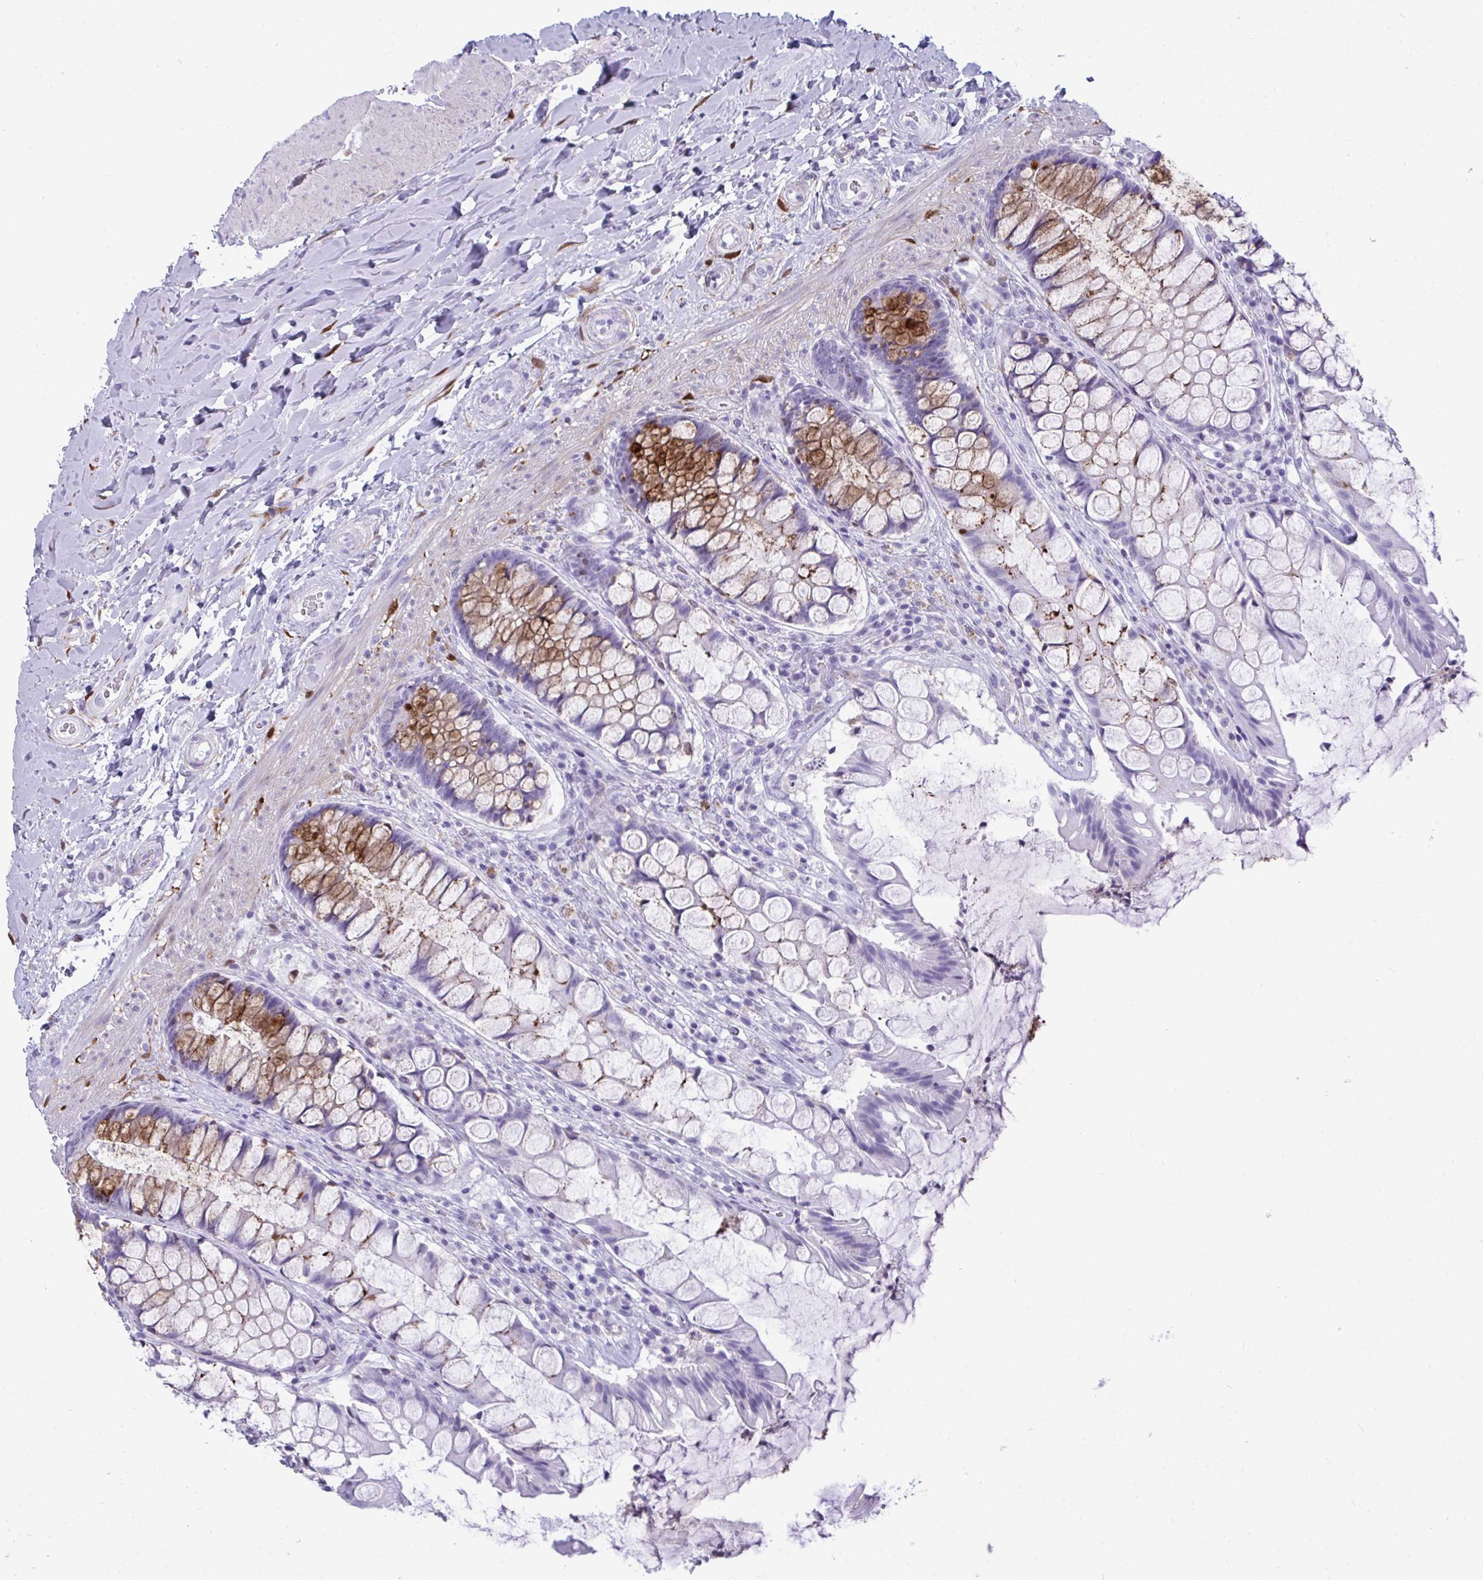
{"staining": {"intensity": "strong", "quantity": "<25%", "location": "cytoplasmic/membranous"}, "tissue": "rectum", "cell_type": "Glandular cells", "image_type": "normal", "snomed": [{"axis": "morphology", "description": "Normal tissue, NOS"}, {"axis": "topography", "description": "Rectum"}], "caption": "Glandular cells reveal medium levels of strong cytoplasmic/membranous staining in approximately <25% of cells in unremarkable rectum.", "gene": "ARHGAP42", "patient": {"sex": "female", "age": 58}}